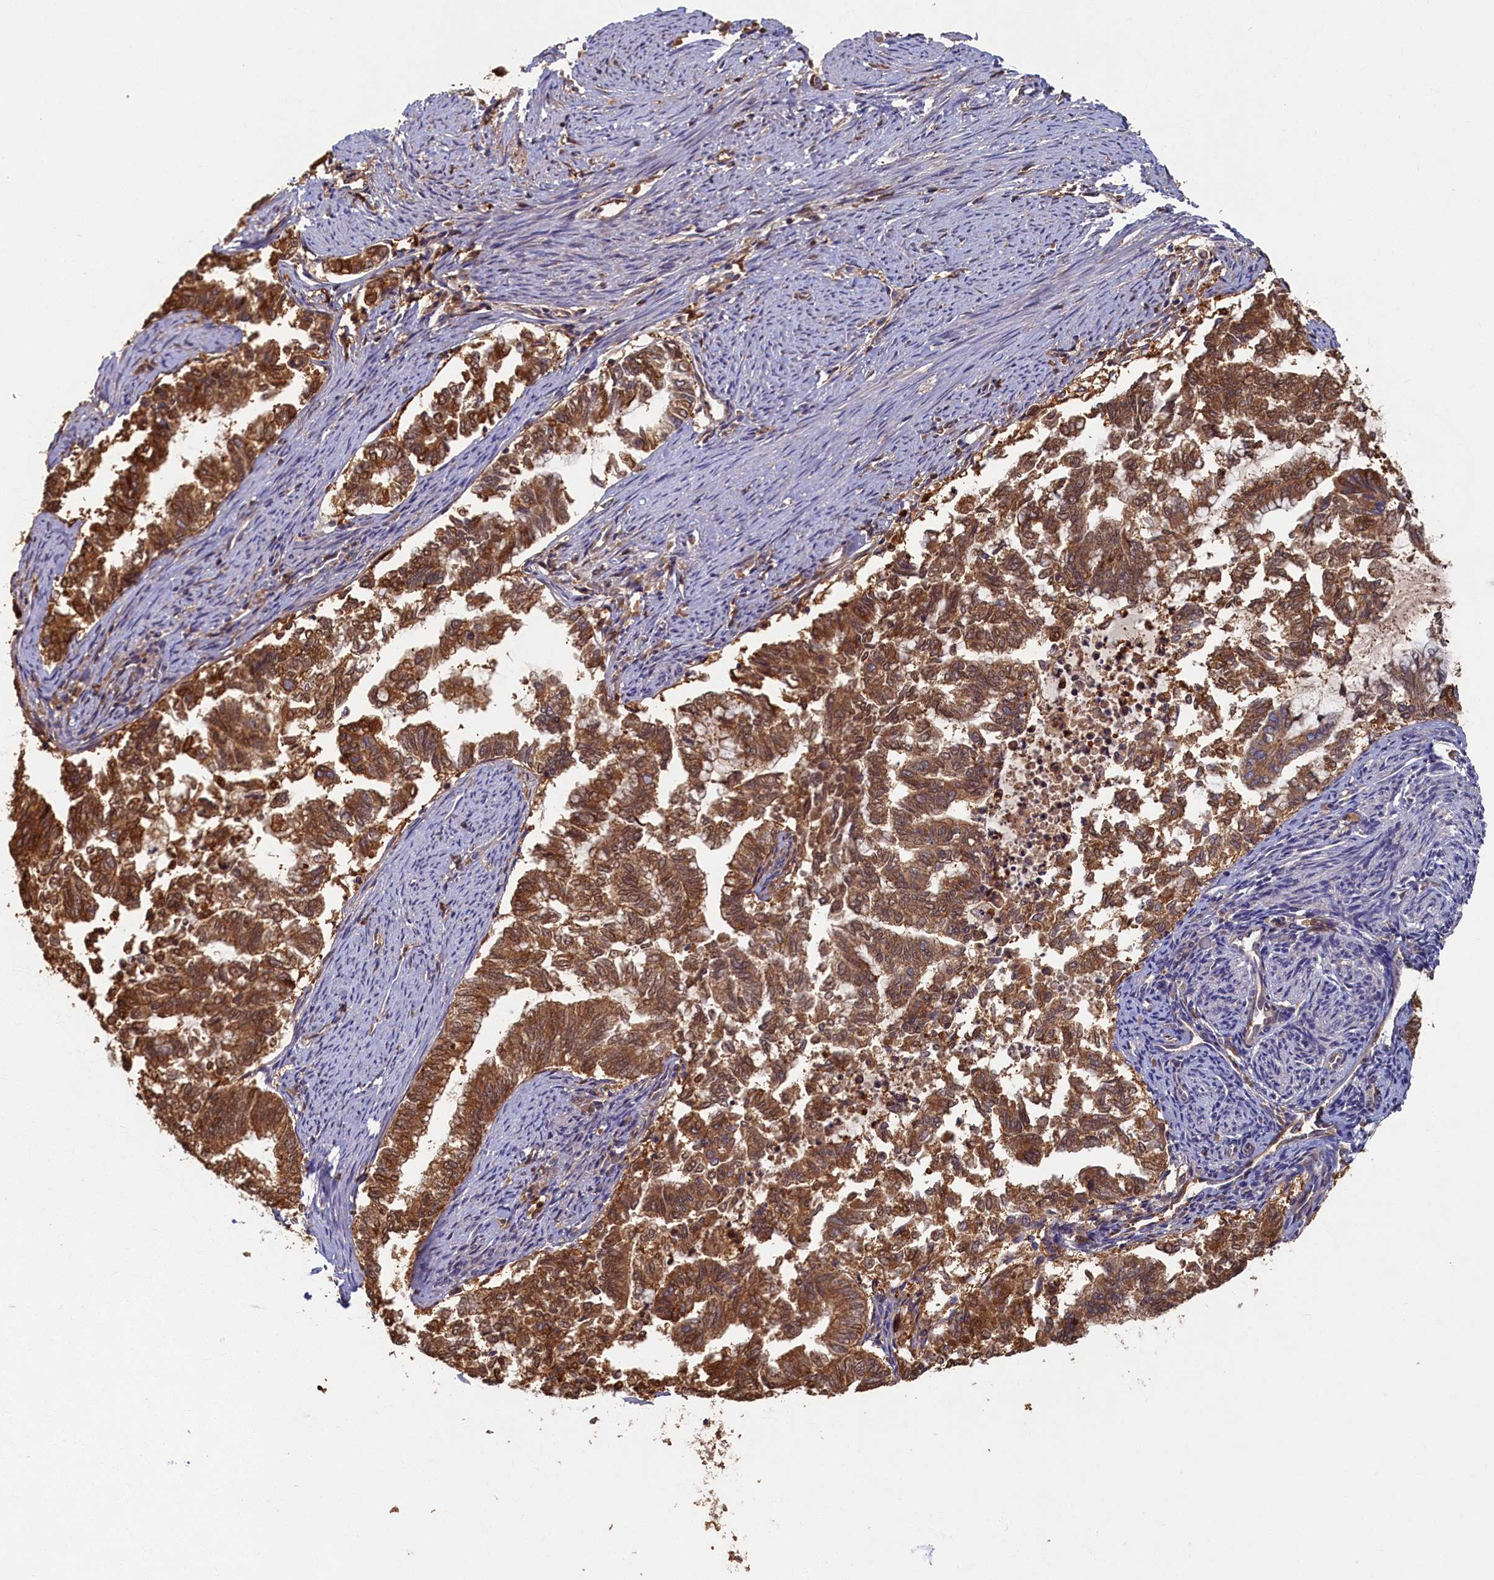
{"staining": {"intensity": "moderate", "quantity": ">75%", "location": "cytoplasmic/membranous"}, "tissue": "endometrial cancer", "cell_type": "Tumor cells", "image_type": "cancer", "snomed": [{"axis": "morphology", "description": "Adenocarcinoma, NOS"}, {"axis": "topography", "description": "Endometrium"}], "caption": "This image reveals immunohistochemistry (IHC) staining of human adenocarcinoma (endometrial), with medium moderate cytoplasmic/membranous positivity in about >75% of tumor cells.", "gene": "TIMM8B", "patient": {"sex": "female", "age": 79}}